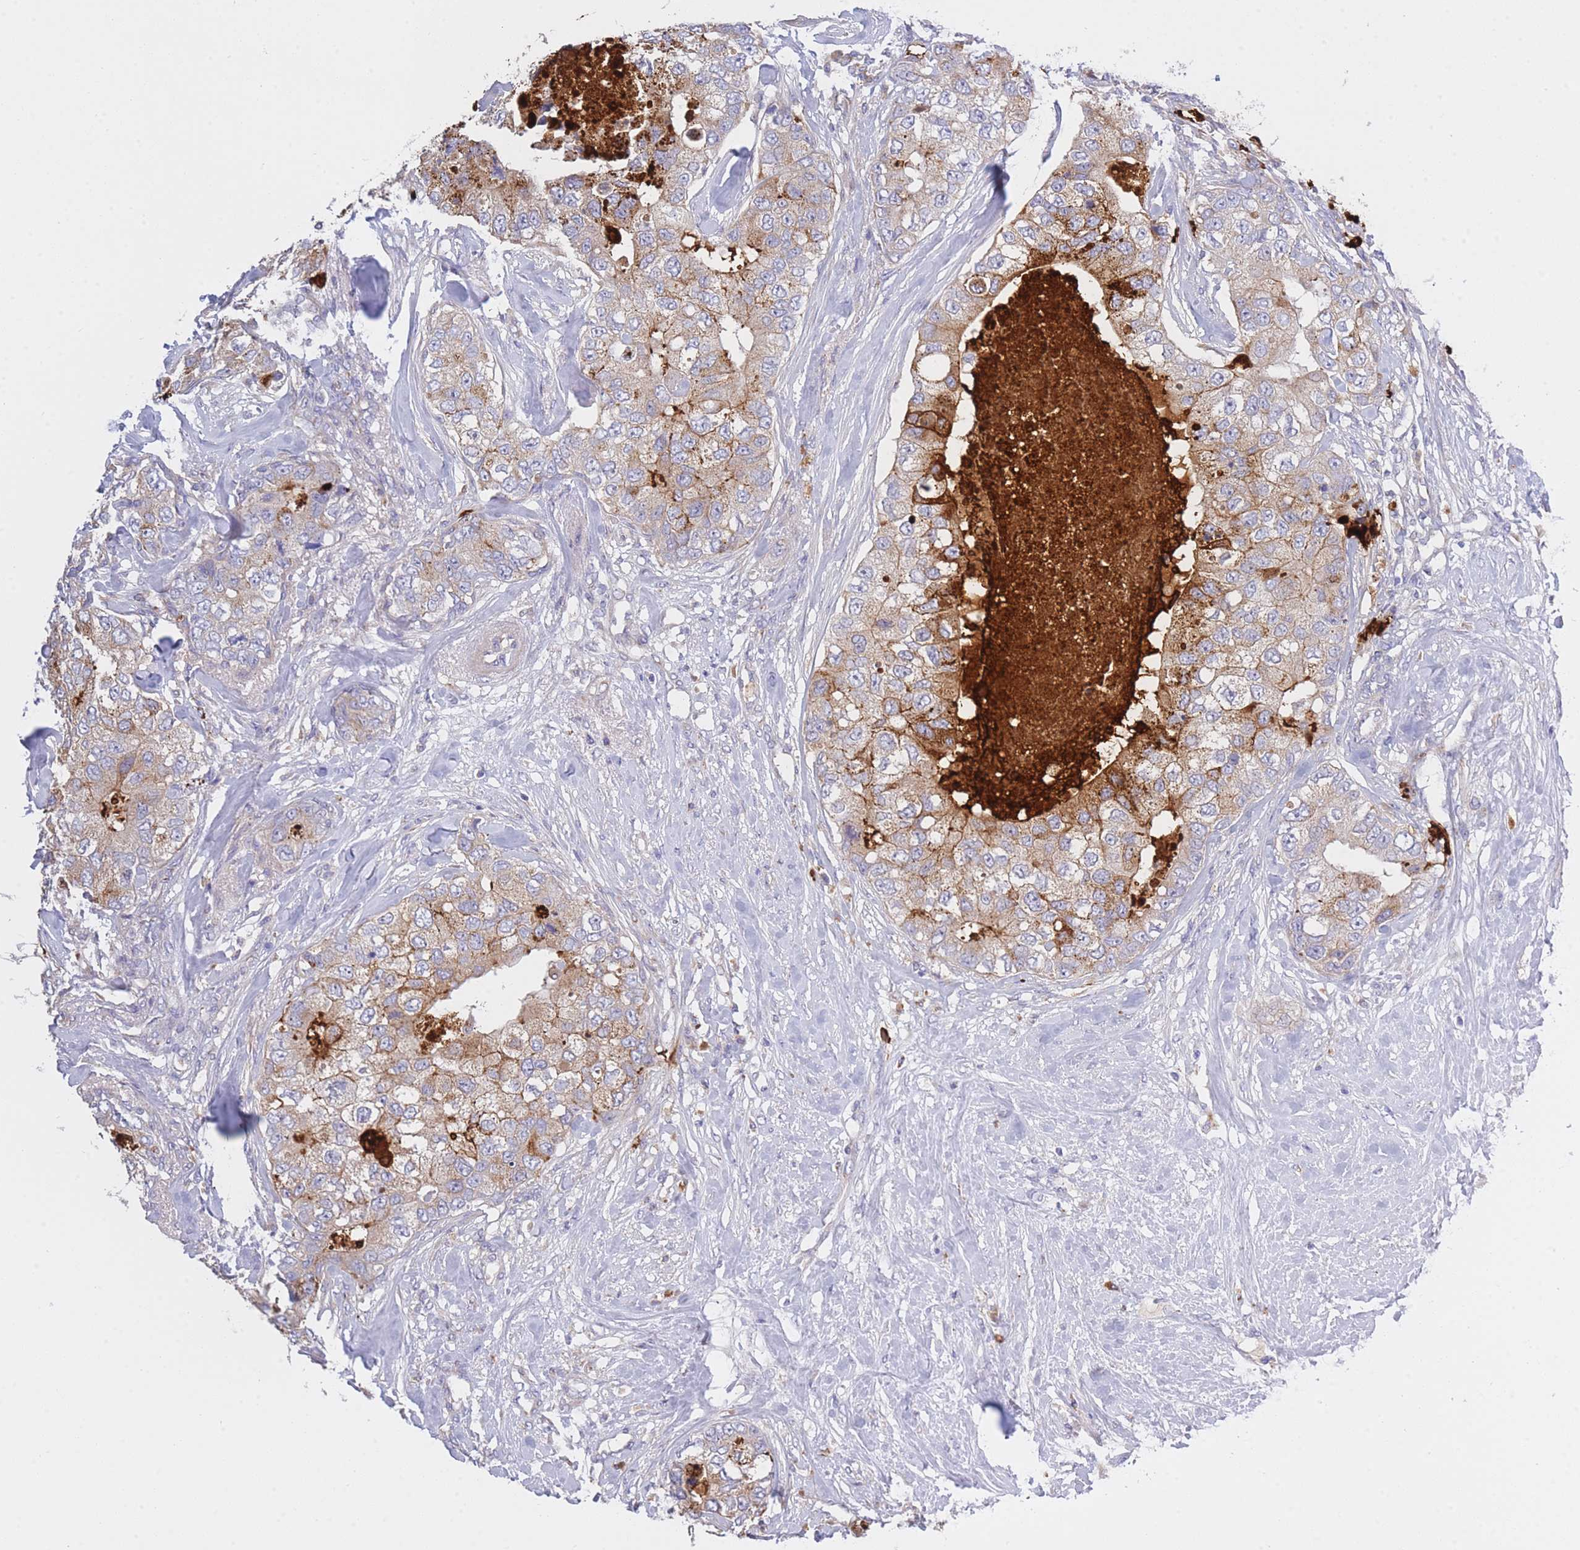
{"staining": {"intensity": "moderate", "quantity": "<25%", "location": "cytoplasmic/membranous"}, "tissue": "breast cancer", "cell_type": "Tumor cells", "image_type": "cancer", "snomed": [{"axis": "morphology", "description": "Duct carcinoma"}, {"axis": "topography", "description": "Breast"}], "caption": "DAB (3,3'-diaminobenzidine) immunohistochemical staining of breast invasive ductal carcinoma shows moderate cytoplasmic/membranous protein positivity in approximately <25% of tumor cells. (DAB (3,3'-diaminobenzidine) = brown stain, brightfield microscopy at high magnification).", "gene": "CENPM", "patient": {"sex": "female", "age": 62}}